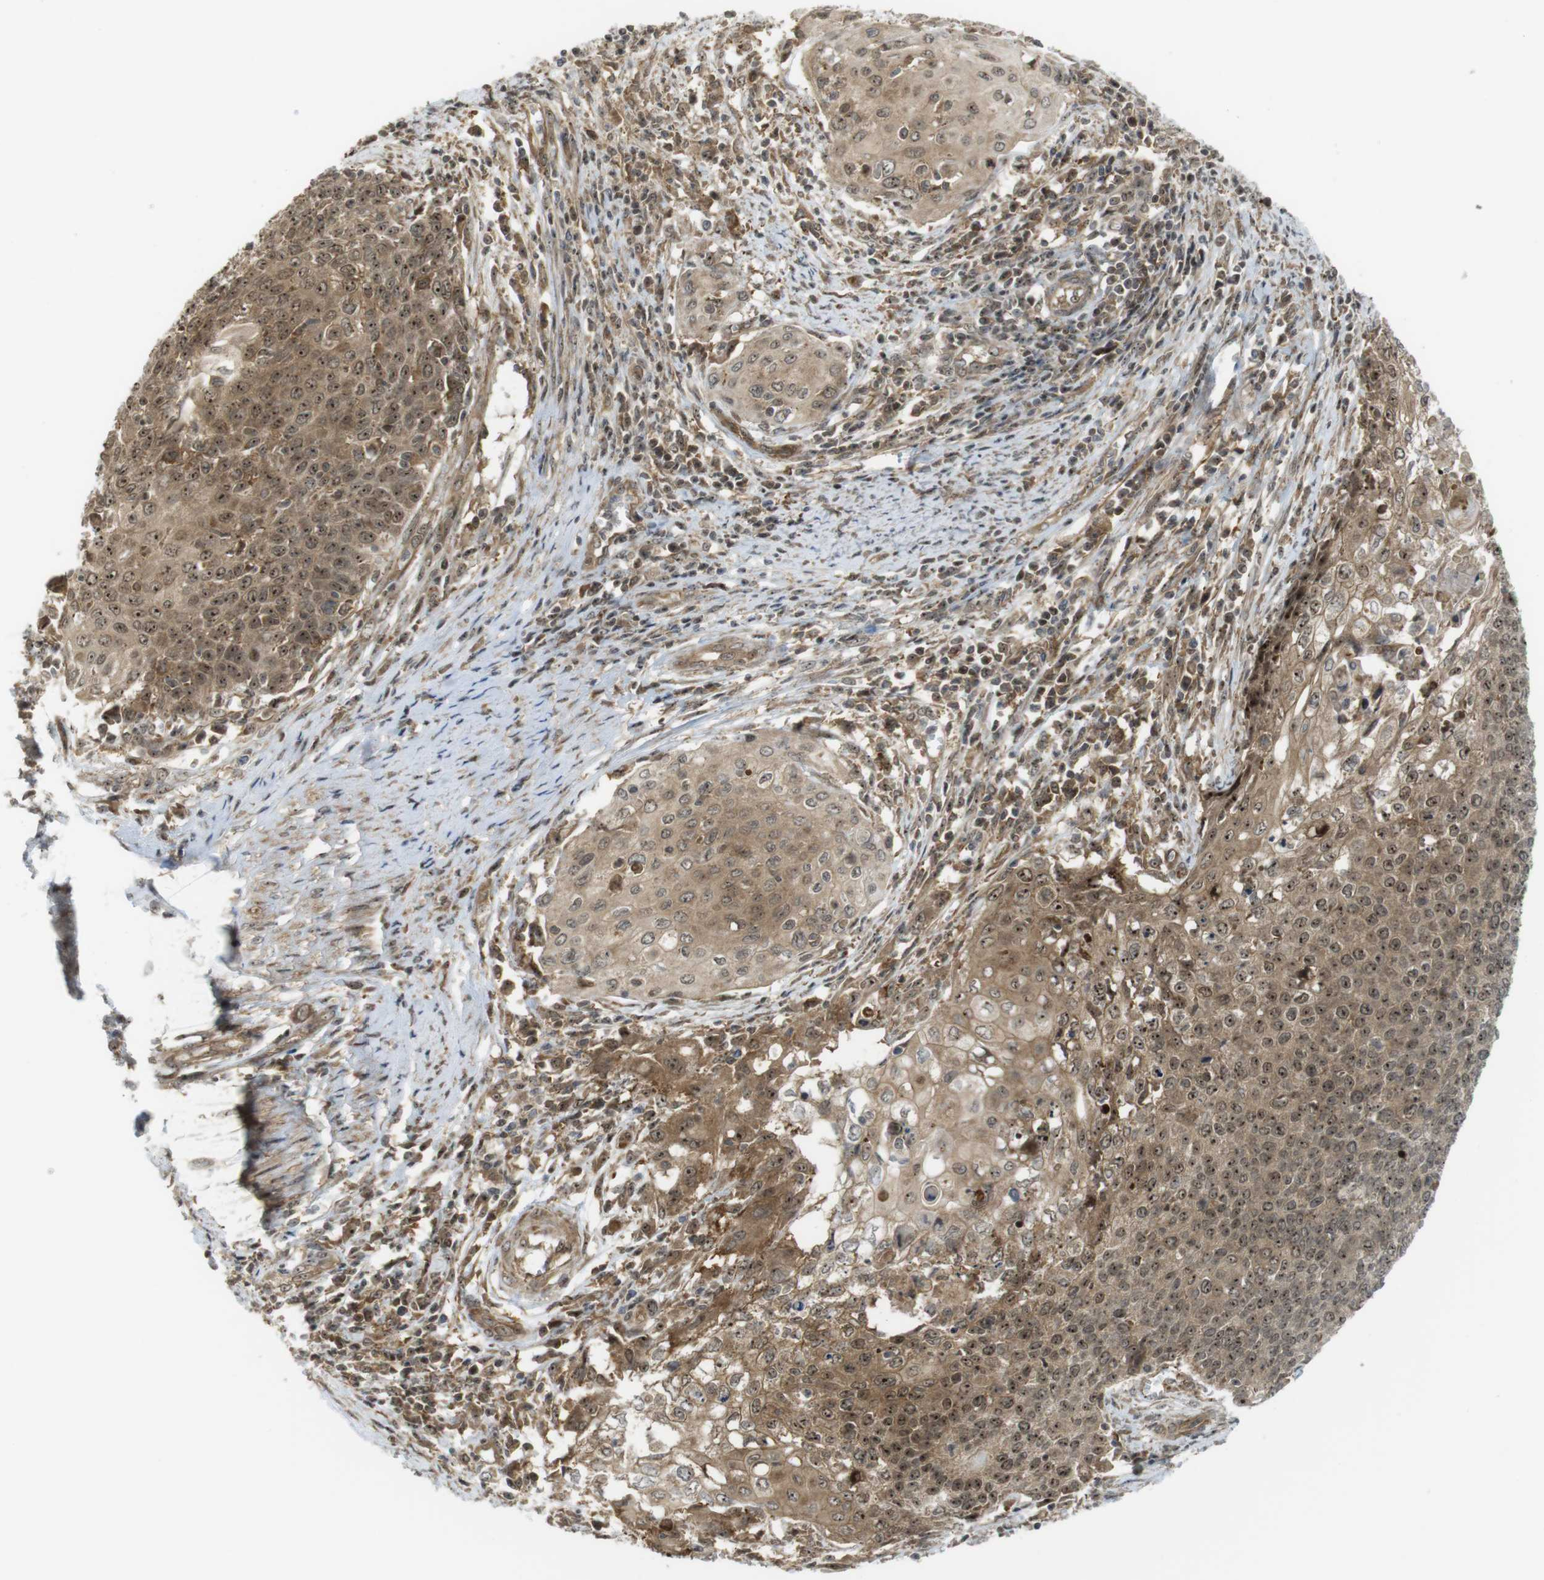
{"staining": {"intensity": "moderate", "quantity": ">75%", "location": "cytoplasmic/membranous,nuclear"}, "tissue": "cervical cancer", "cell_type": "Tumor cells", "image_type": "cancer", "snomed": [{"axis": "morphology", "description": "Squamous cell carcinoma, NOS"}, {"axis": "topography", "description": "Cervix"}], "caption": "The histopathology image displays a brown stain indicating the presence of a protein in the cytoplasmic/membranous and nuclear of tumor cells in cervical cancer. The protein is stained brown, and the nuclei are stained in blue (DAB IHC with brightfield microscopy, high magnification).", "gene": "CC2D1A", "patient": {"sex": "female", "age": 39}}